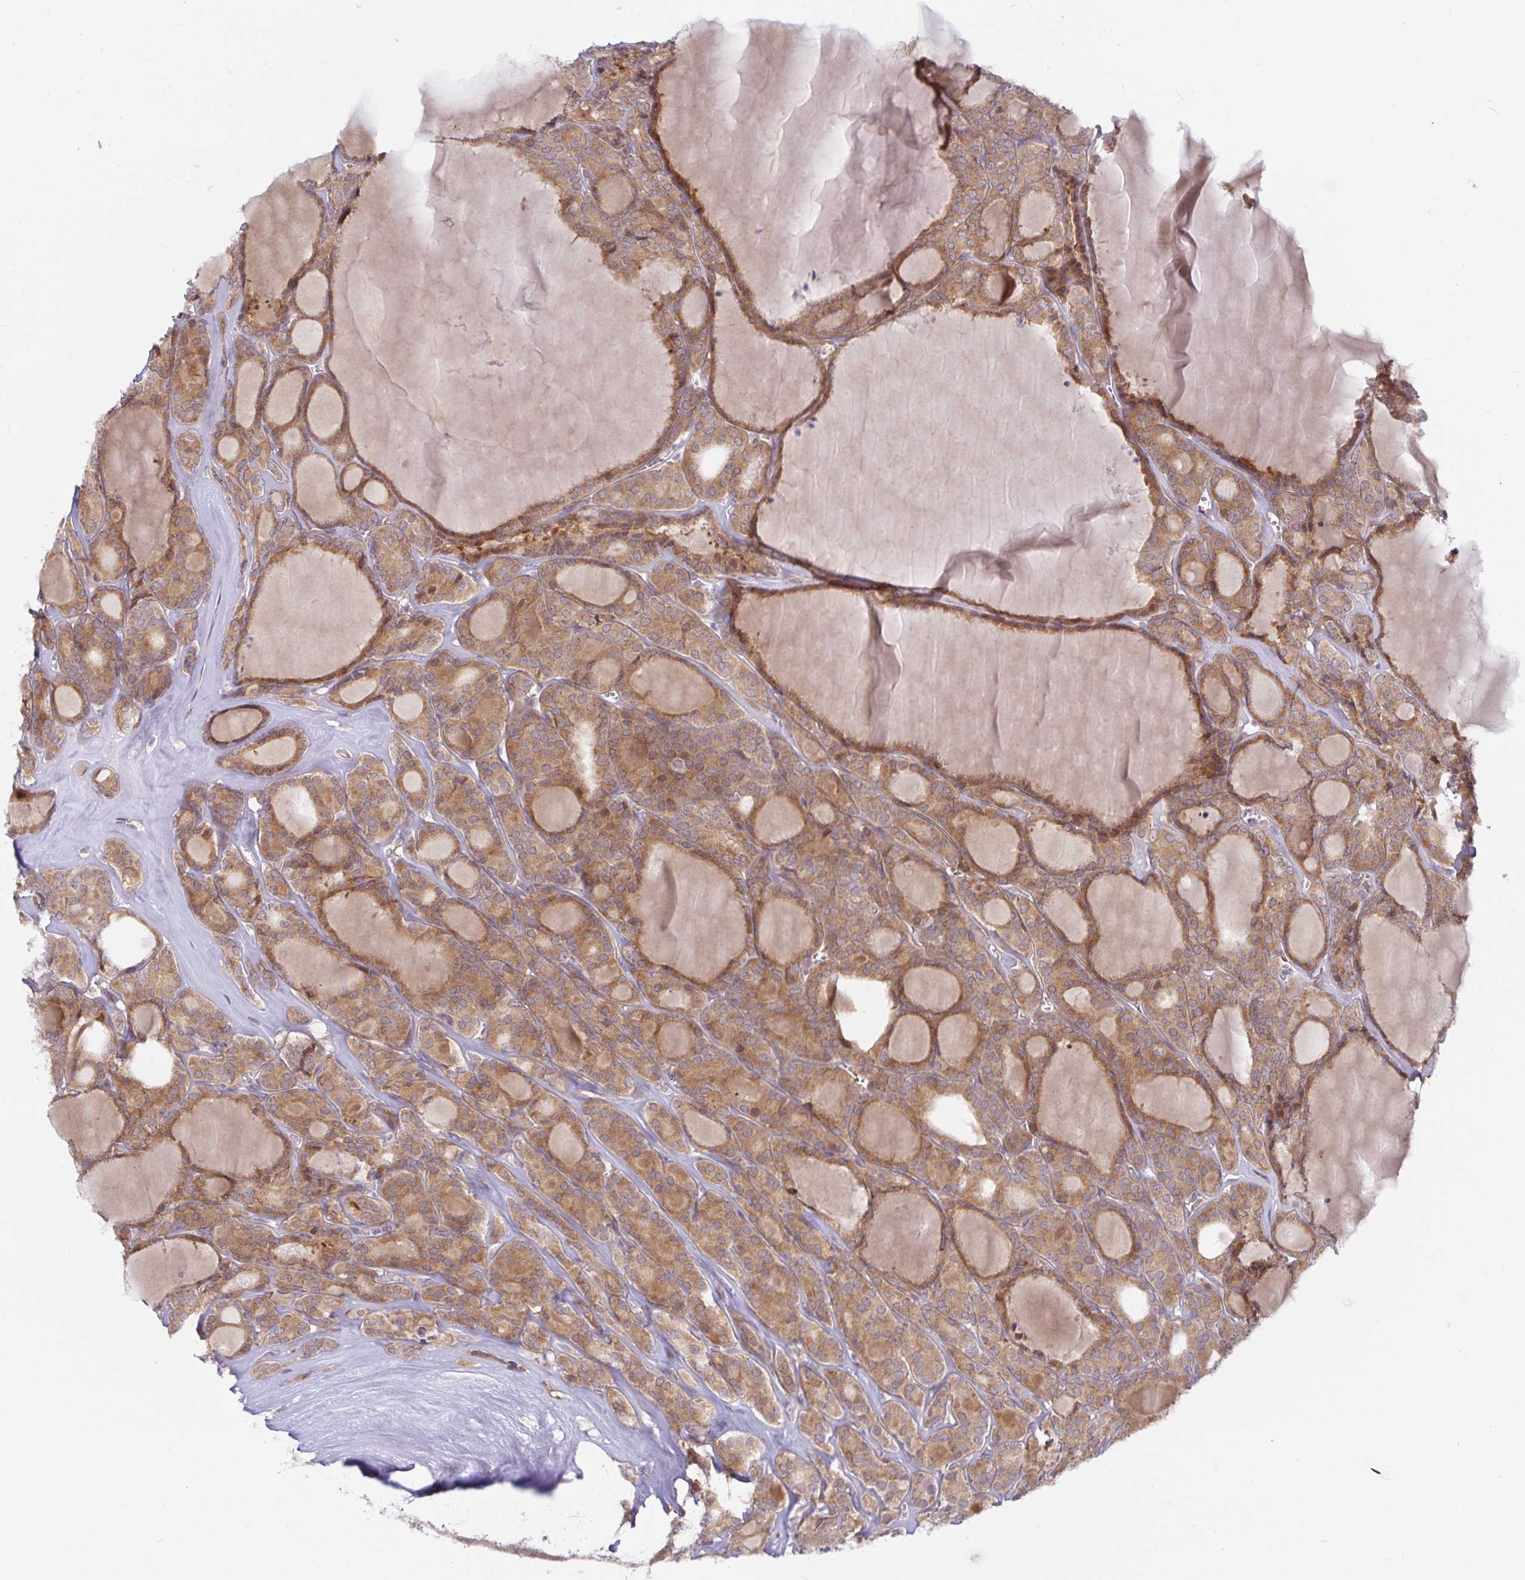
{"staining": {"intensity": "moderate", "quantity": ">75%", "location": "cytoplasmic/membranous"}, "tissue": "thyroid cancer", "cell_type": "Tumor cells", "image_type": "cancer", "snomed": [{"axis": "morphology", "description": "Follicular adenoma carcinoma, NOS"}, {"axis": "topography", "description": "Thyroid gland"}], "caption": "Brown immunohistochemical staining in thyroid cancer (follicular adenoma carcinoma) reveals moderate cytoplasmic/membranous staining in approximately >75% of tumor cells. (DAB (3,3'-diaminobenzidine) = brown stain, brightfield microscopy at high magnification).", "gene": "LARP1", "patient": {"sex": "male", "age": 74}}